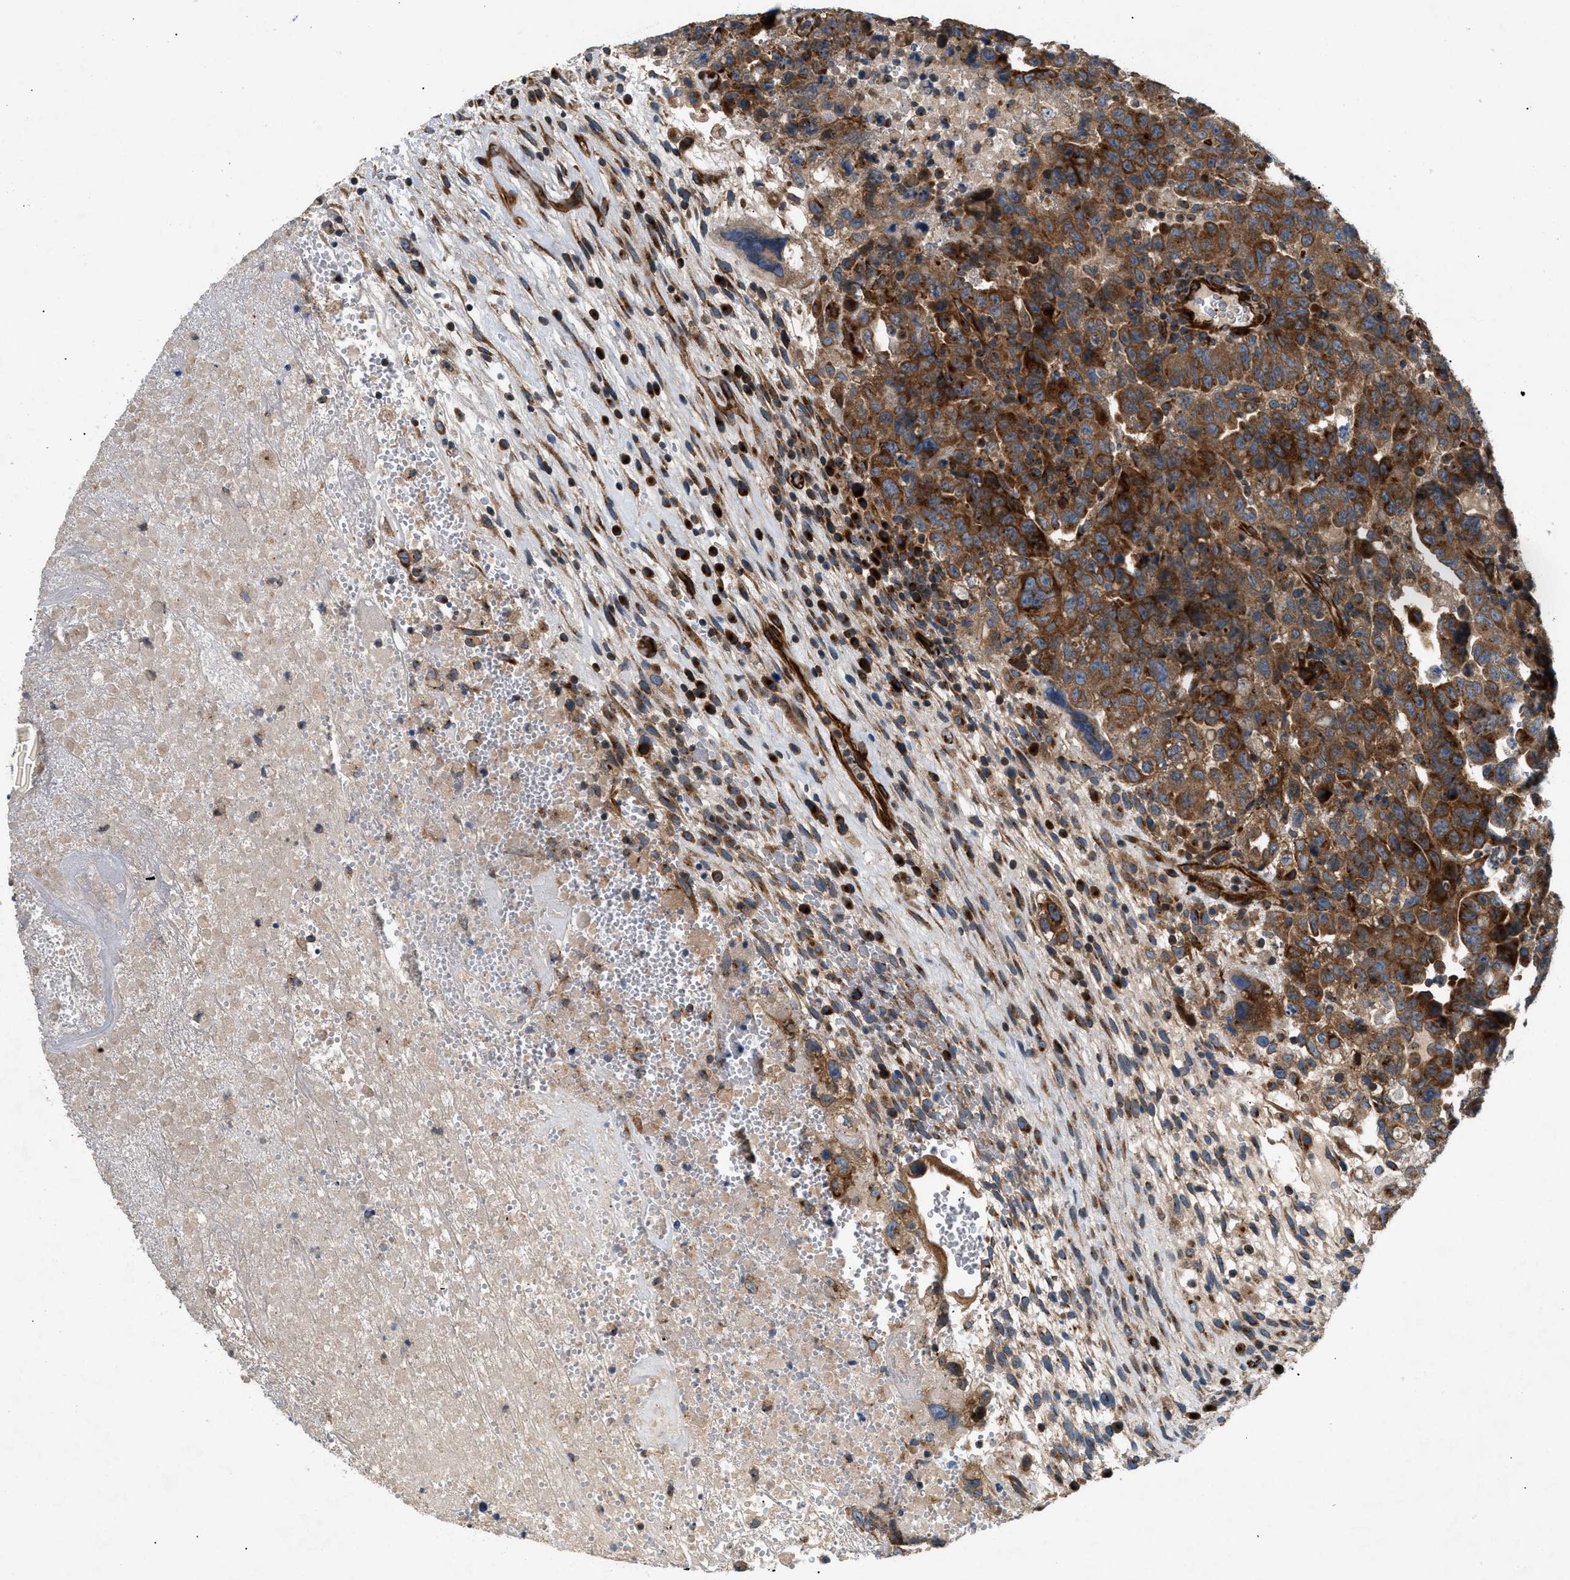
{"staining": {"intensity": "strong", "quantity": ">75%", "location": "cytoplasmic/membranous"}, "tissue": "testis cancer", "cell_type": "Tumor cells", "image_type": "cancer", "snomed": [{"axis": "morphology", "description": "Carcinoma, Embryonal, NOS"}, {"axis": "topography", "description": "Testis"}], "caption": "Human testis cancer (embryonal carcinoma) stained with a brown dye displays strong cytoplasmic/membranous positive expression in about >75% of tumor cells.", "gene": "LYSMD3", "patient": {"sex": "male", "age": 28}}